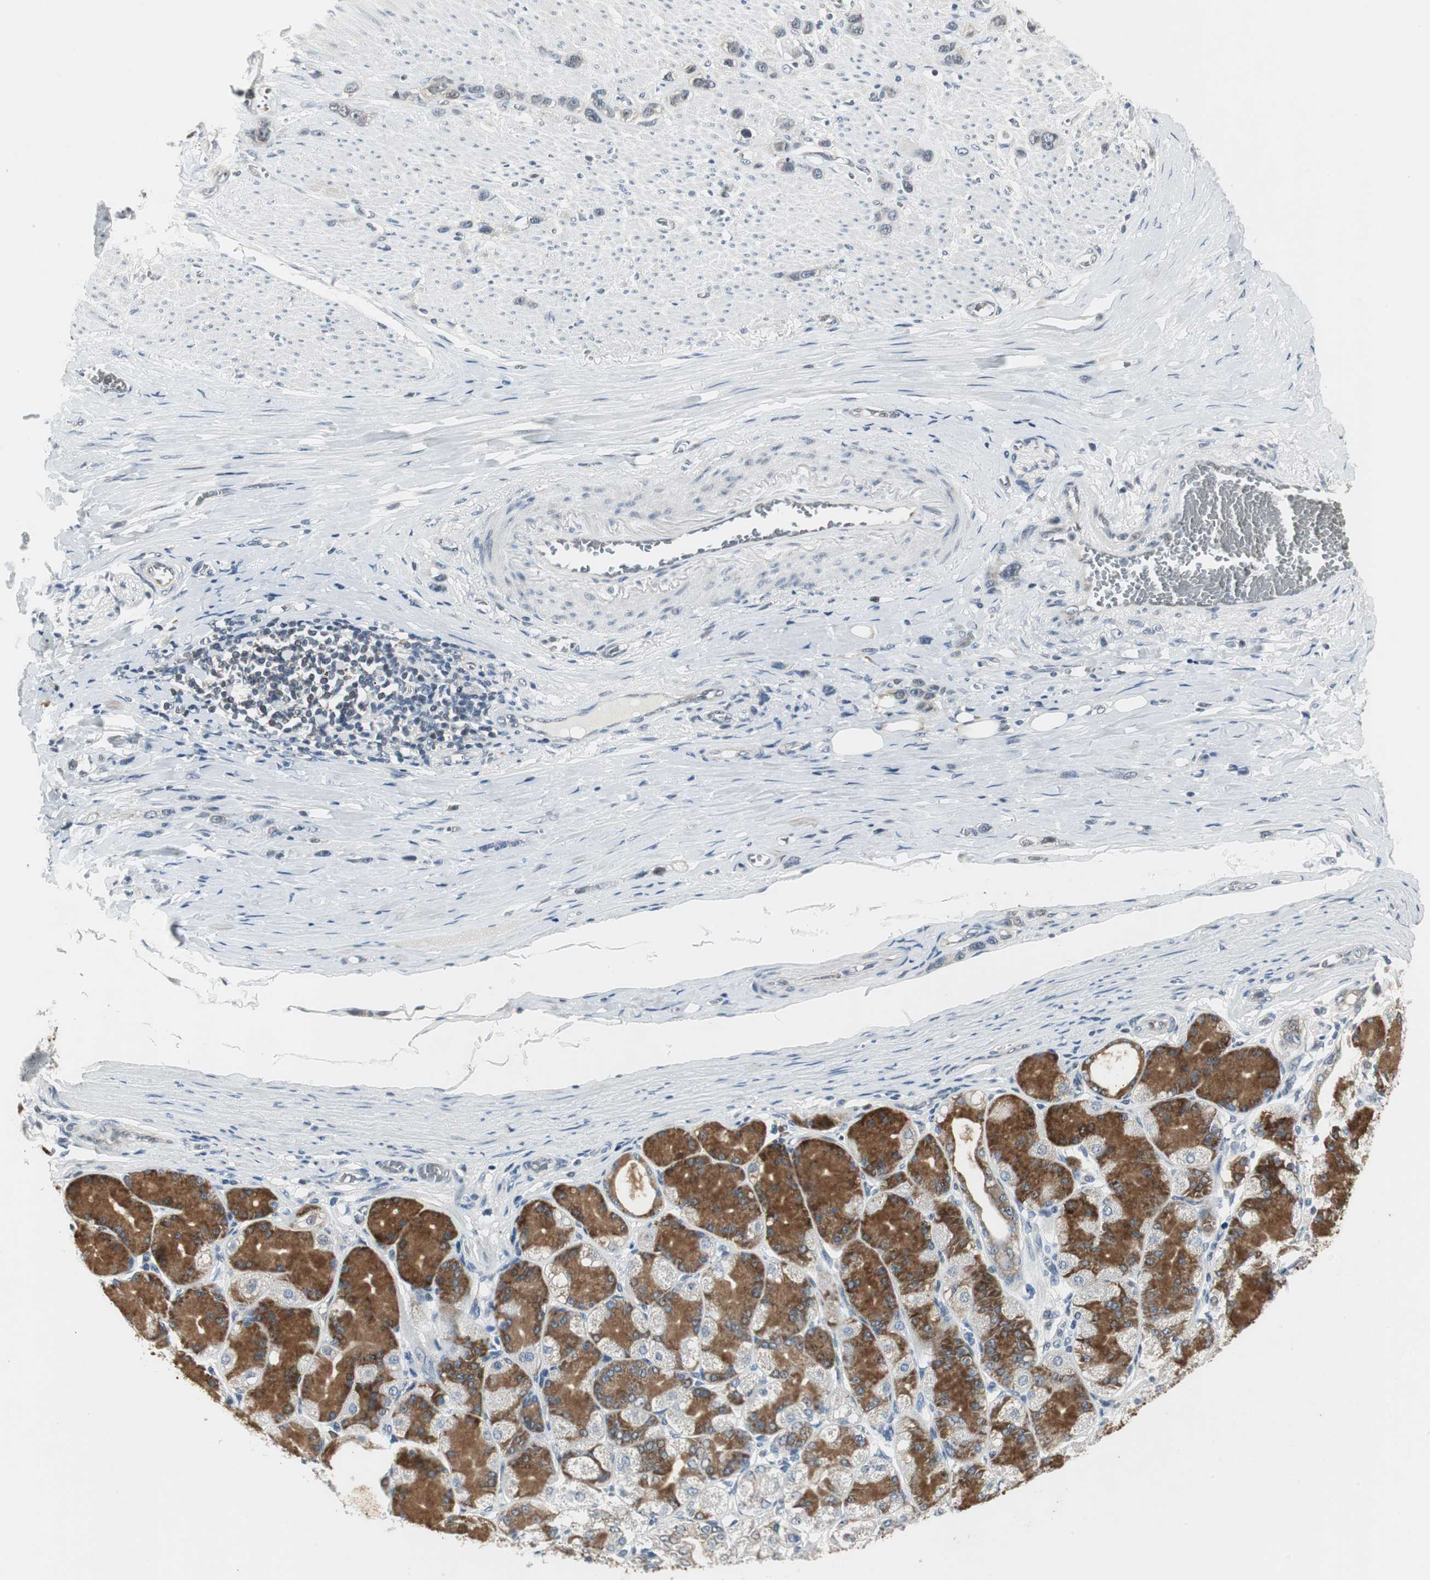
{"staining": {"intensity": "weak", "quantity": "<25%", "location": "cytoplasmic/membranous"}, "tissue": "stomach cancer", "cell_type": "Tumor cells", "image_type": "cancer", "snomed": [{"axis": "morphology", "description": "Normal tissue, NOS"}, {"axis": "morphology", "description": "Adenocarcinoma, NOS"}, {"axis": "morphology", "description": "Adenocarcinoma, High grade"}, {"axis": "topography", "description": "Stomach, upper"}, {"axis": "topography", "description": "Stomach"}], "caption": "Tumor cells show no significant protein staining in adenocarcinoma (stomach). (Brightfield microscopy of DAB (3,3'-diaminobenzidine) immunohistochemistry (IHC) at high magnification).", "gene": "CCT5", "patient": {"sex": "female", "age": 65}}